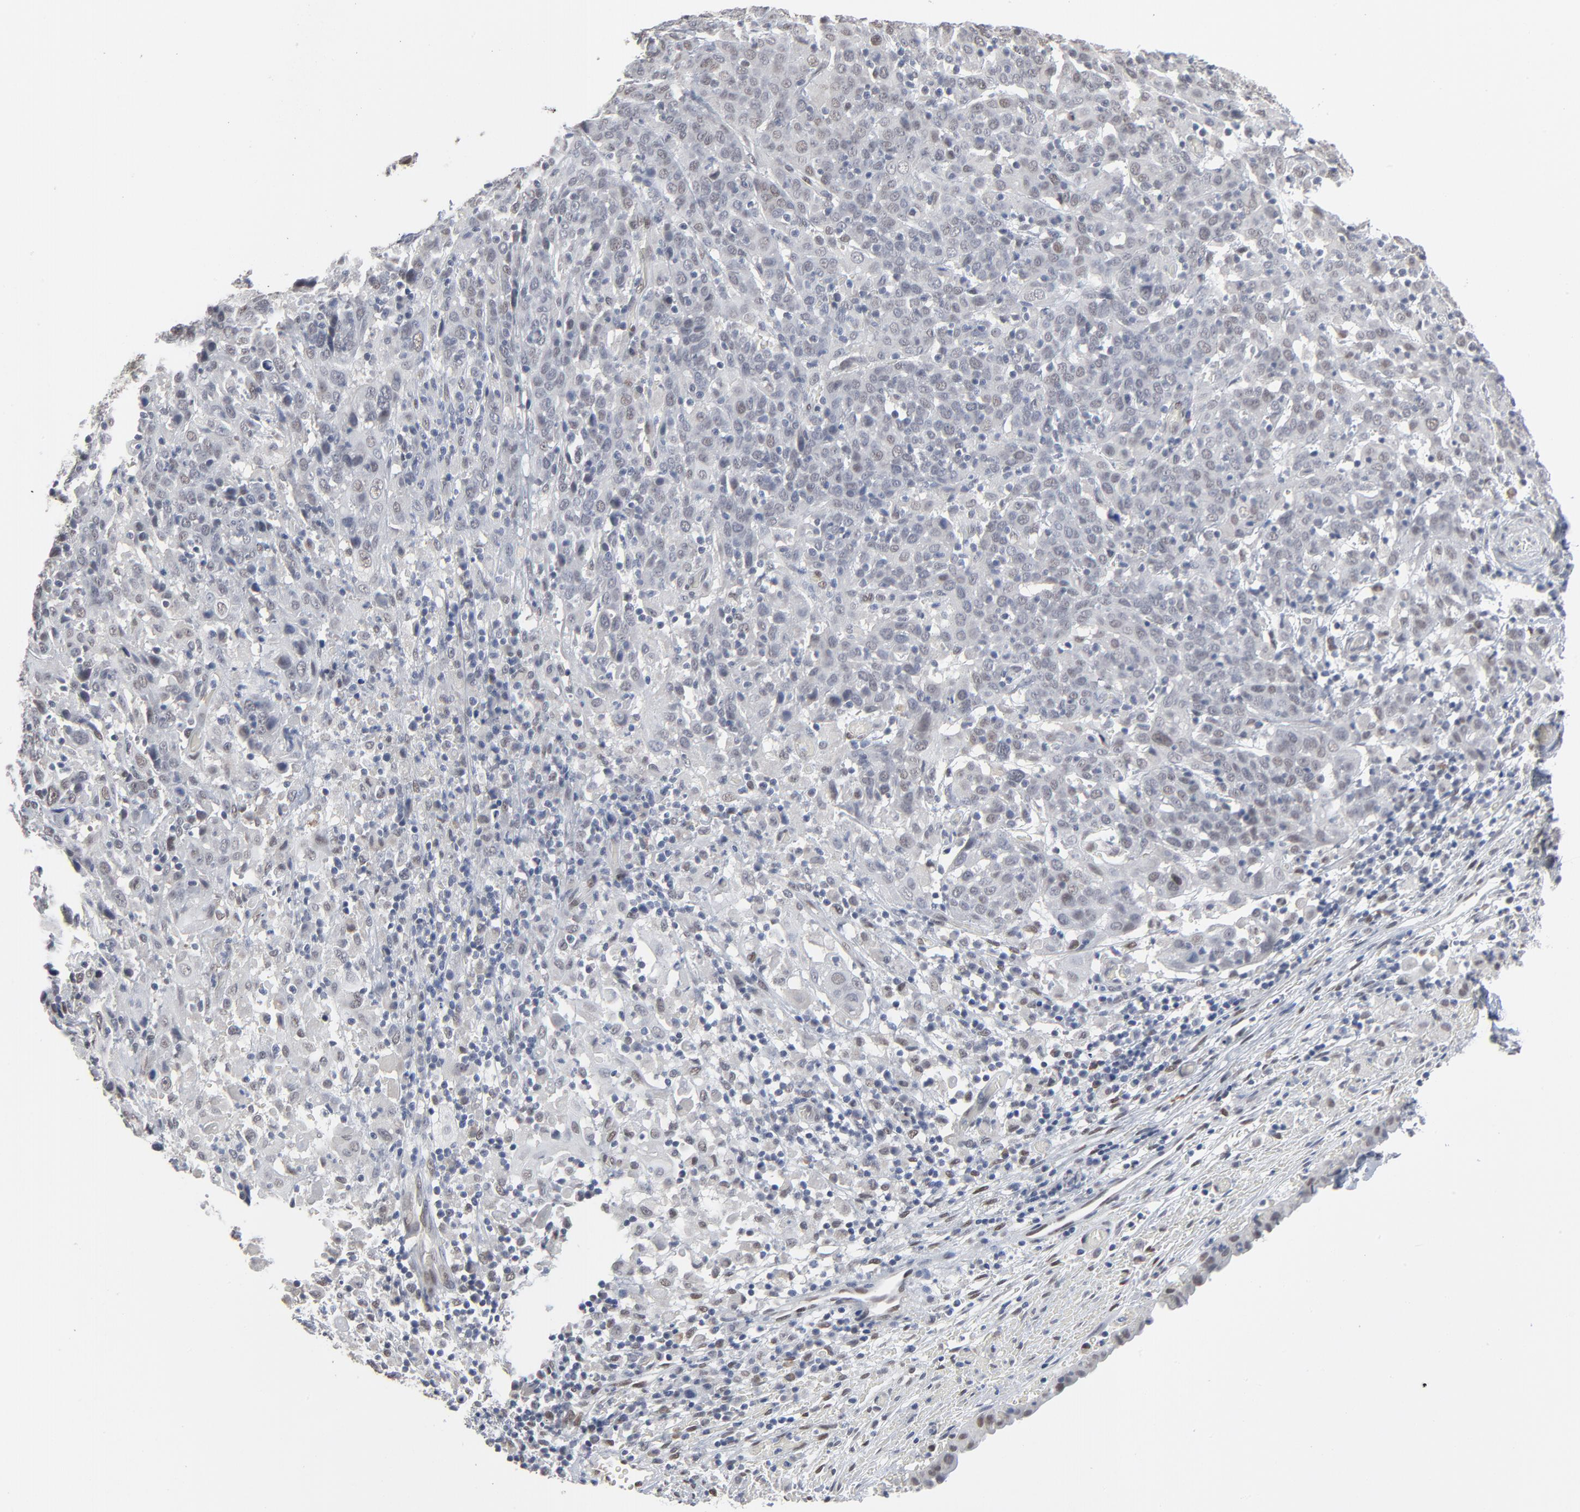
{"staining": {"intensity": "negative", "quantity": "none", "location": "none"}, "tissue": "cervical cancer", "cell_type": "Tumor cells", "image_type": "cancer", "snomed": [{"axis": "morphology", "description": "Normal tissue, NOS"}, {"axis": "morphology", "description": "Squamous cell carcinoma, NOS"}, {"axis": "topography", "description": "Cervix"}], "caption": "An IHC image of squamous cell carcinoma (cervical) is shown. There is no staining in tumor cells of squamous cell carcinoma (cervical).", "gene": "ATF7", "patient": {"sex": "female", "age": 67}}